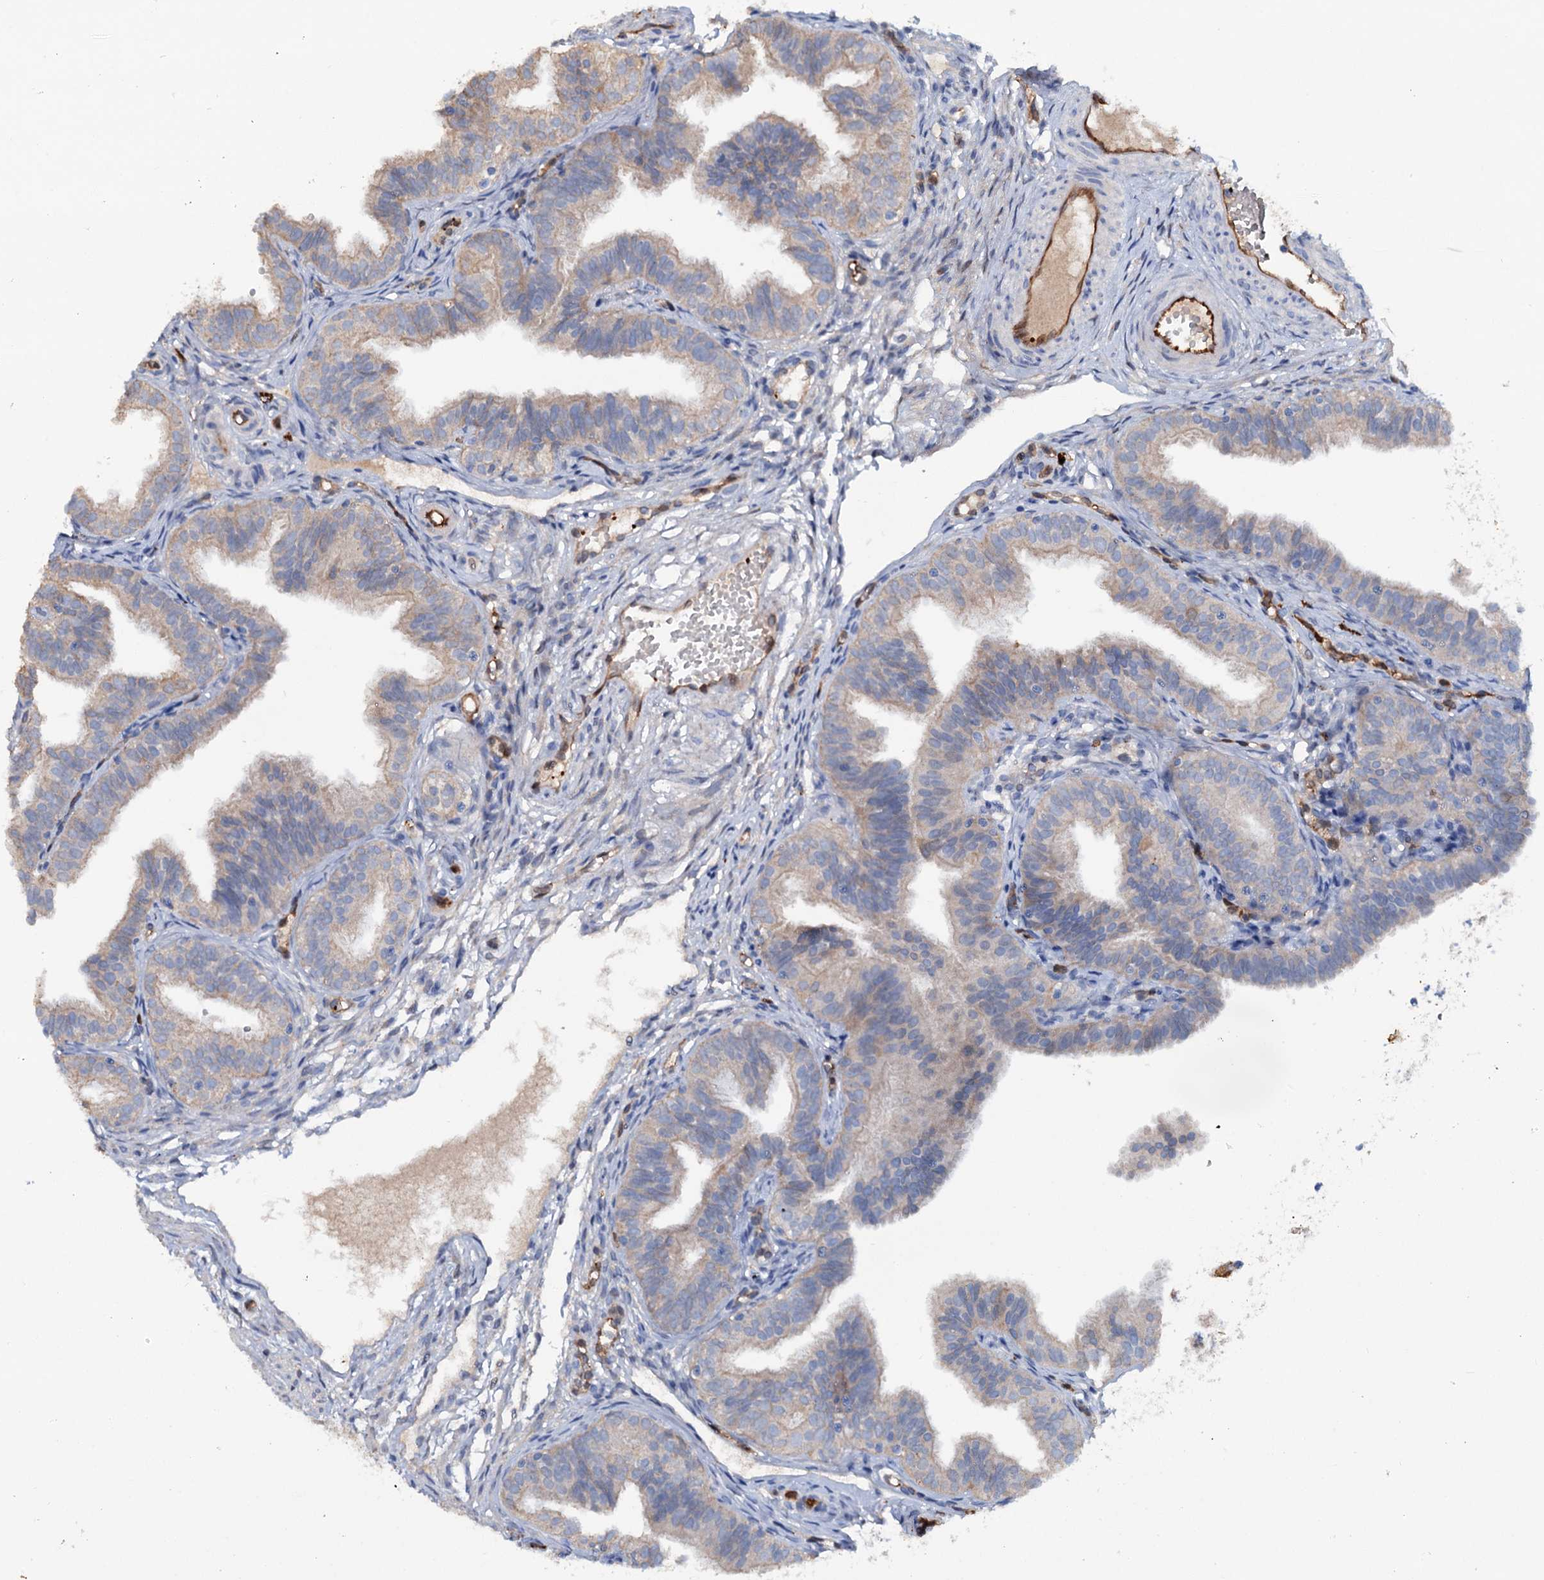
{"staining": {"intensity": "weak", "quantity": "<25%", "location": "cytoplasmic/membranous"}, "tissue": "fallopian tube", "cell_type": "Glandular cells", "image_type": "normal", "snomed": [{"axis": "morphology", "description": "Normal tissue, NOS"}, {"axis": "topography", "description": "Fallopian tube"}], "caption": "There is no significant staining in glandular cells of fallopian tube. Brightfield microscopy of IHC stained with DAB (3,3'-diaminobenzidine) (brown) and hematoxylin (blue), captured at high magnification.", "gene": "IL17RD", "patient": {"sex": "female", "age": 35}}